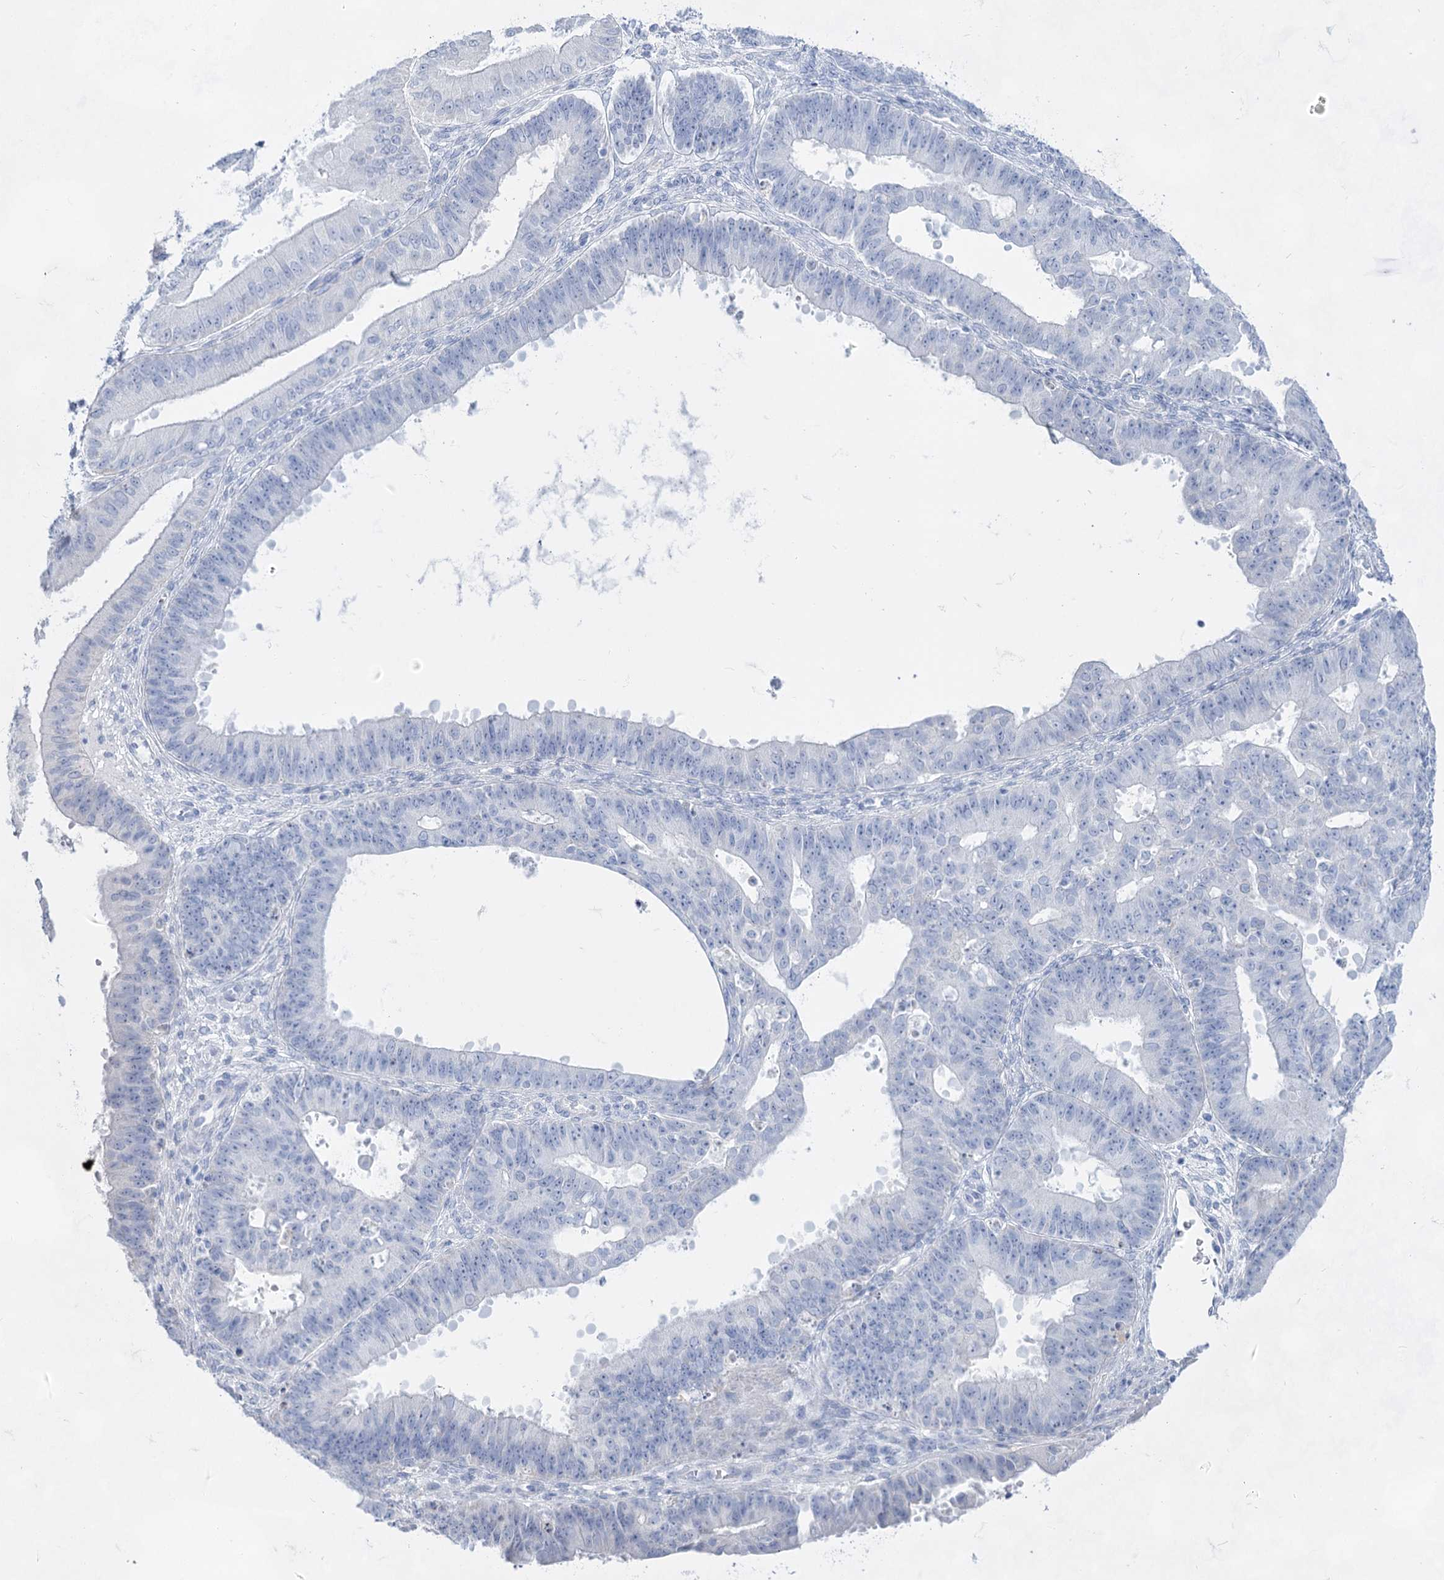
{"staining": {"intensity": "negative", "quantity": "none", "location": "none"}, "tissue": "ovarian cancer", "cell_type": "Tumor cells", "image_type": "cancer", "snomed": [{"axis": "morphology", "description": "Carcinoma, endometroid"}, {"axis": "topography", "description": "Appendix"}, {"axis": "topography", "description": "Ovary"}], "caption": "DAB (3,3'-diaminobenzidine) immunohistochemical staining of ovarian endometroid carcinoma displays no significant positivity in tumor cells.", "gene": "ACRV1", "patient": {"sex": "female", "age": 42}}